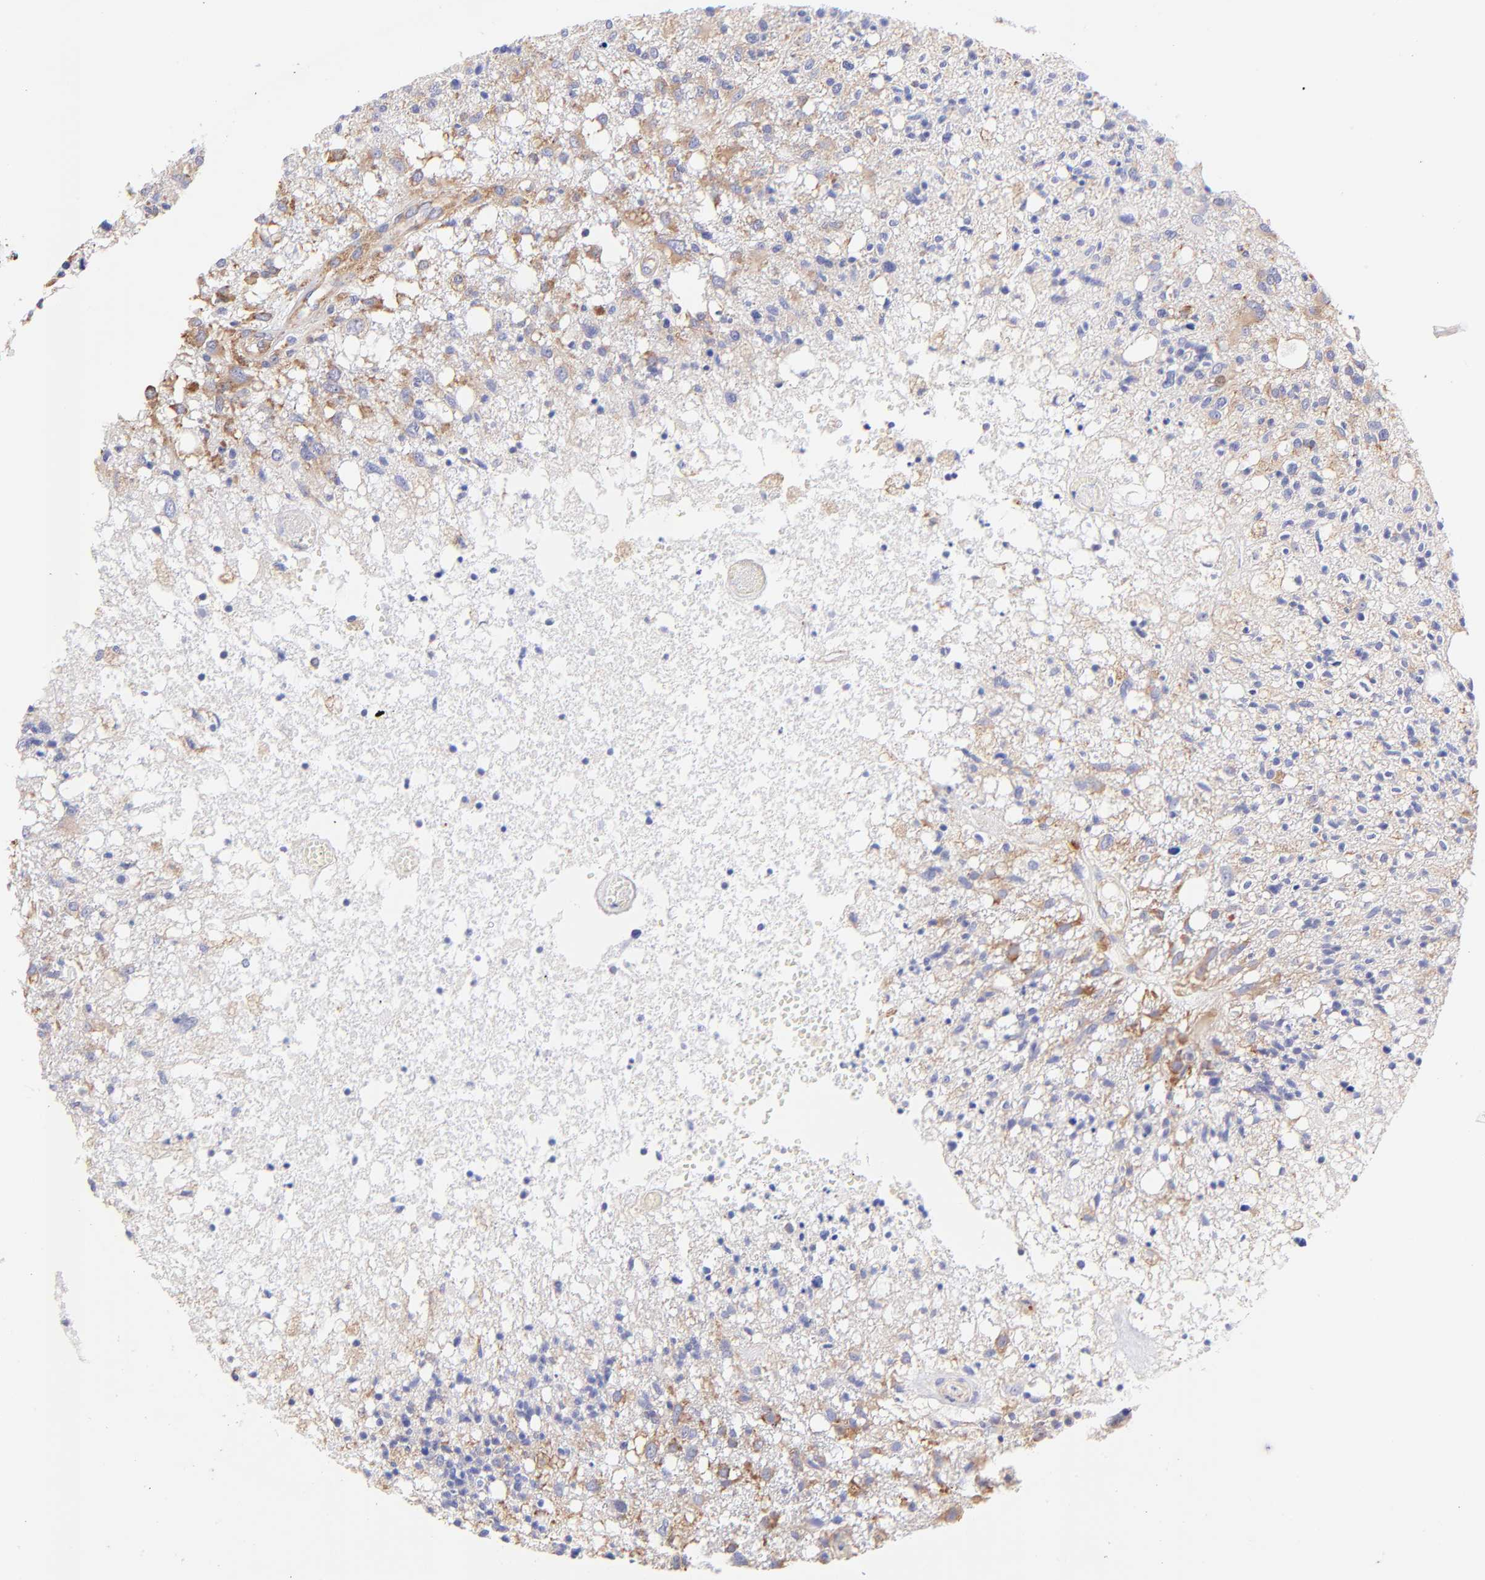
{"staining": {"intensity": "moderate", "quantity": "25%-75%", "location": "cytoplasmic/membranous"}, "tissue": "glioma", "cell_type": "Tumor cells", "image_type": "cancer", "snomed": [{"axis": "morphology", "description": "Glioma, malignant, High grade"}, {"axis": "topography", "description": "Cerebral cortex"}], "caption": "Tumor cells show moderate cytoplasmic/membranous staining in approximately 25%-75% of cells in glioma. (Stains: DAB in brown, nuclei in blue, Microscopy: brightfield microscopy at high magnification).", "gene": "RPL30", "patient": {"sex": "male", "age": 76}}